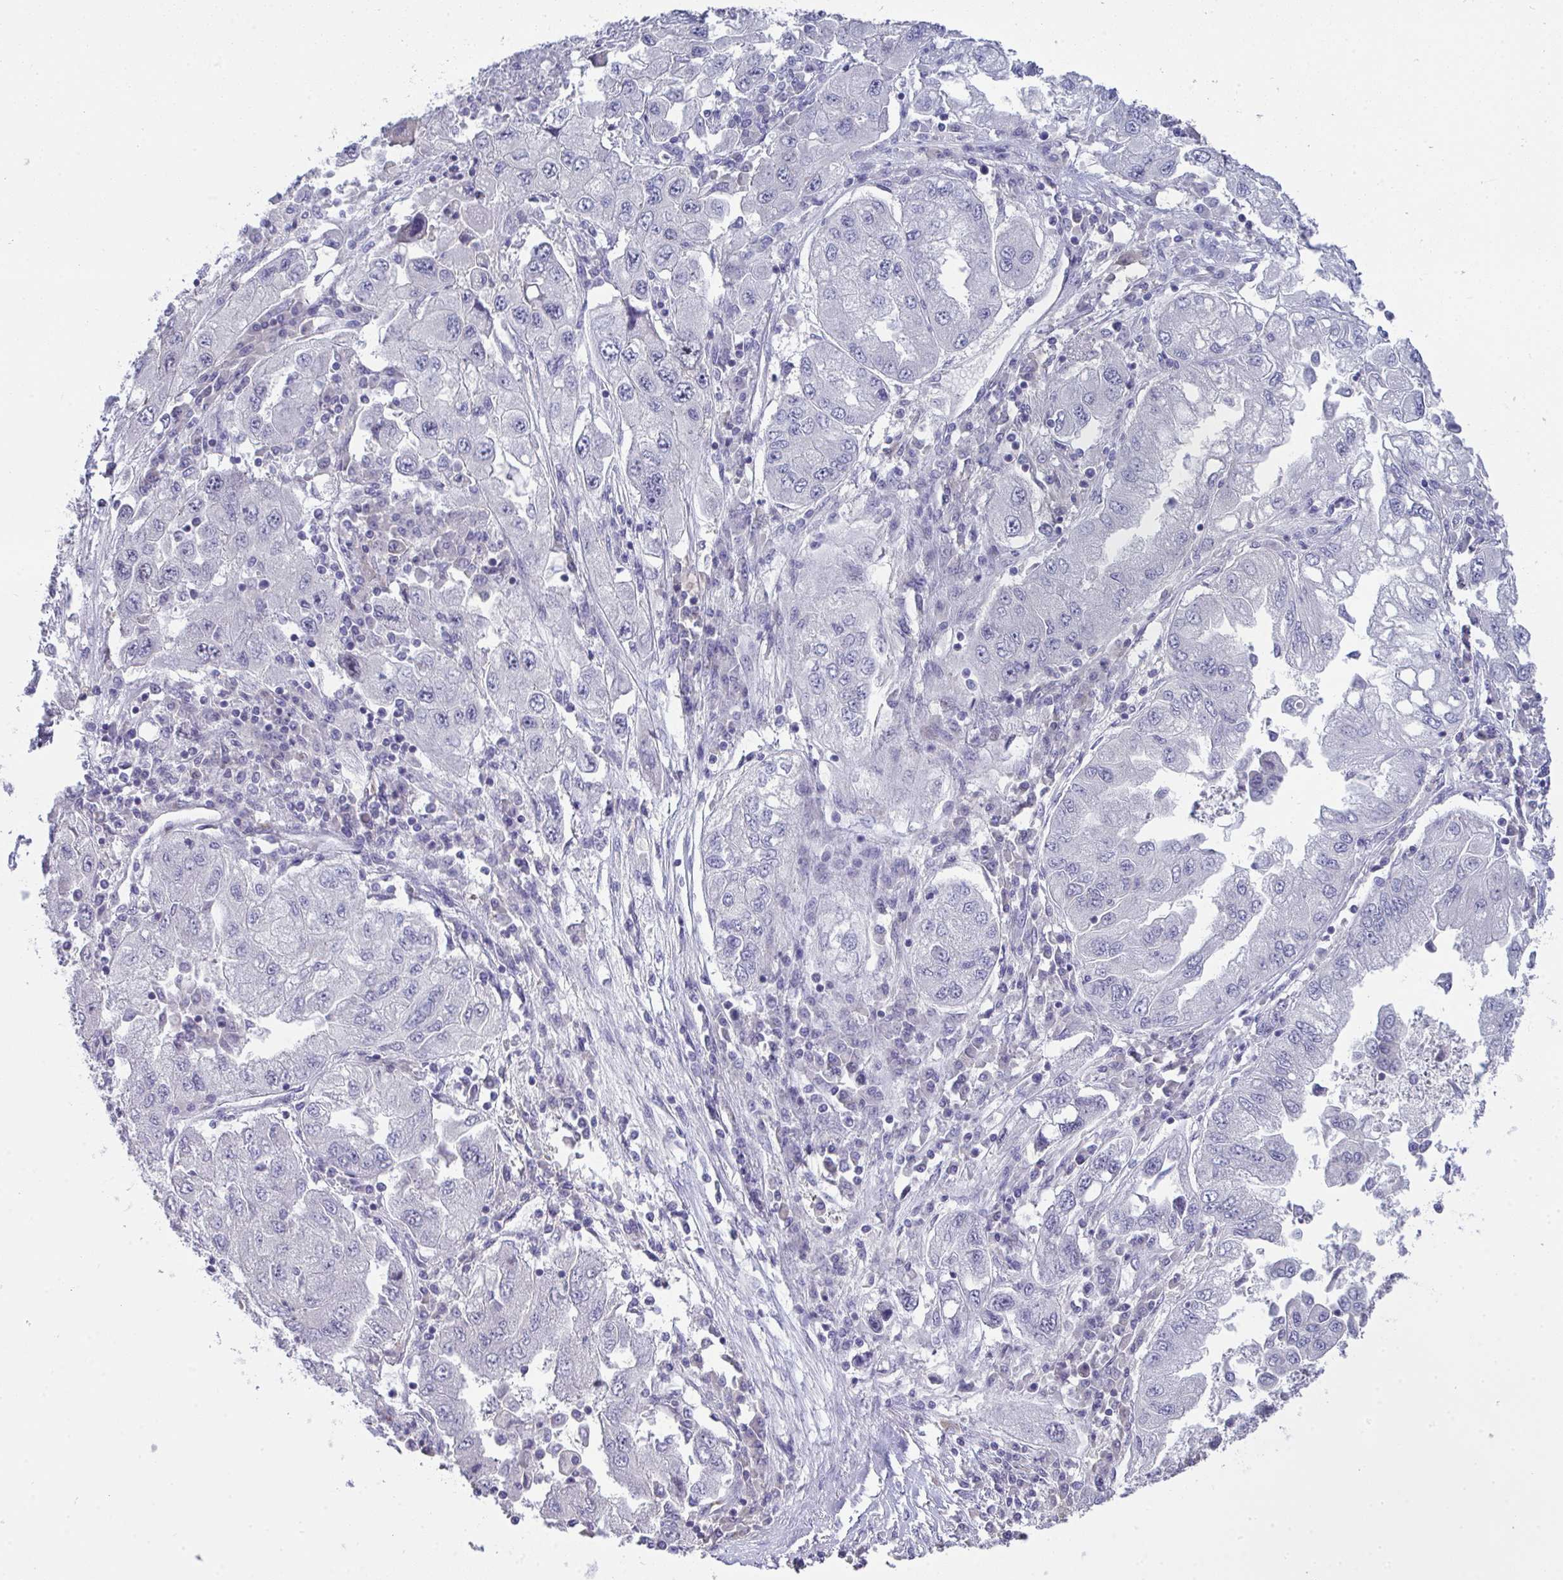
{"staining": {"intensity": "negative", "quantity": "none", "location": "none"}, "tissue": "lung cancer", "cell_type": "Tumor cells", "image_type": "cancer", "snomed": [{"axis": "morphology", "description": "Adenocarcinoma, NOS"}, {"axis": "morphology", "description": "Adenocarcinoma primary or metastatic"}, {"axis": "topography", "description": "Lung"}], "caption": "High magnification brightfield microscopy of lung cancer stained with DAB (3,3'-diaminobenzidine) (brown) and counterstained with hematoxylin (blue): tumor cells show no significant expression.", "gene": "GALNT16", "patient": {"sex": "male", "age": 74}}